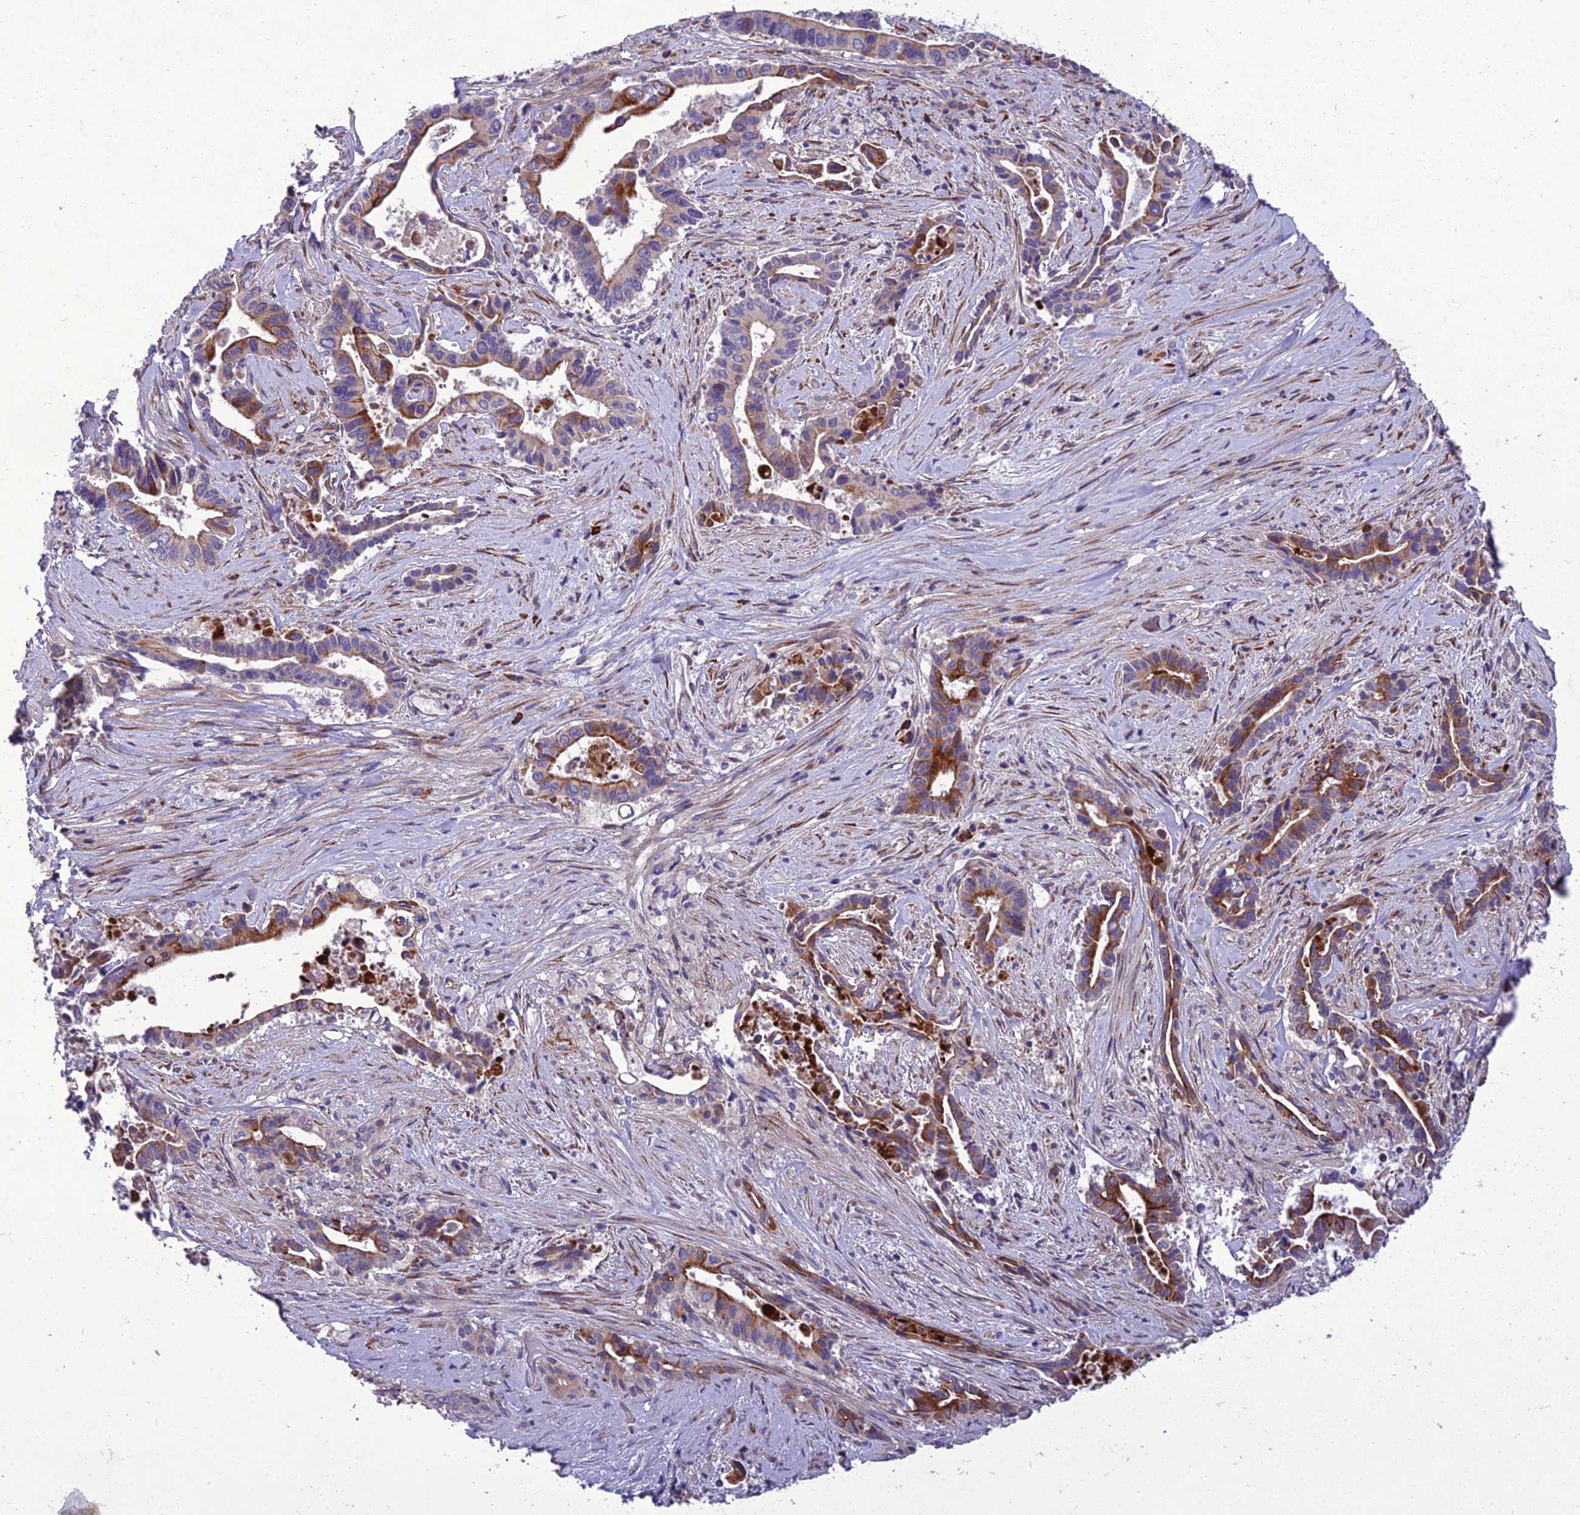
{"staining": {"intensity": "moderate", "quantity": "25%-75%", "location": "cytoplasmic/membranous"}, "tissue": "pancreatic cancer", "cell_type": "Tumor cells", "image_type": "cancer", "snomed": [{"axis": "morphology", "description": "Adenocarcinoma, NOS"}, {"axis": "topography", "description": "Pancreas"}], "caption": "Pancreatic cancer stained for a protein (brown) displays moderate cytoplasmic/membranous positive staining in approximately 25%-75% of tumor cells.", "gene": "ADIPOR2", "patient": {"sex": "female", "age": 77}}